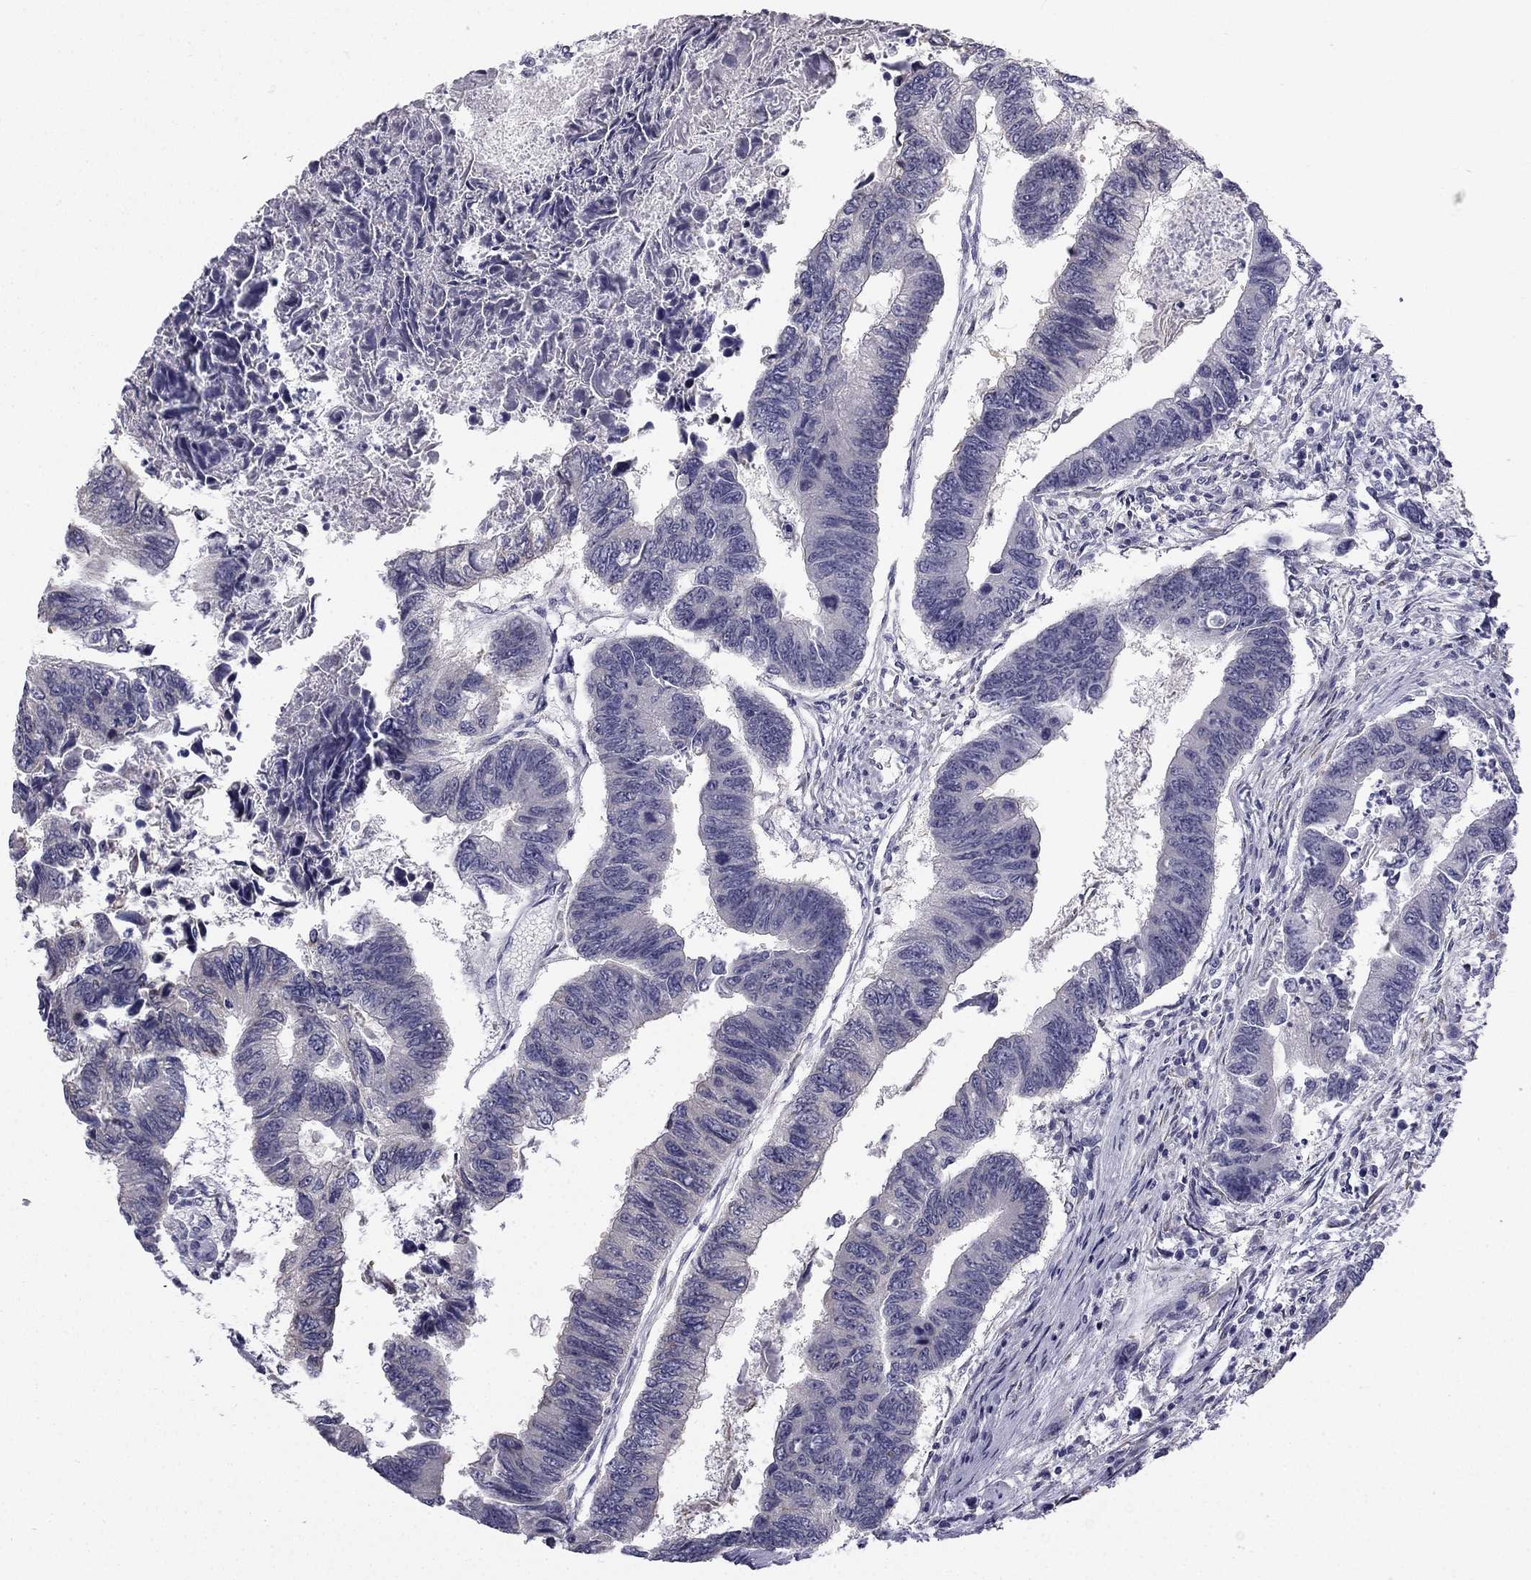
{"staining": {"intensity": "negative", "quantity": "none", "location": "none"}, "tissue": "colorectal cancer", "cell_type": "Tumor cells", "image_type": "cancer", "snomed": [{"axis": "morphology", "description": "Adenocarcinoma, NOS"}, {"axis": "topography", "description": "Colon"}], "caption": "The histopathology image demonstrates no significant positivity in tumor cells of colorectal cancer (adenocarcinoma).", "gene": "CCDC40", "patient": {"sex": "female", "age": 65}}